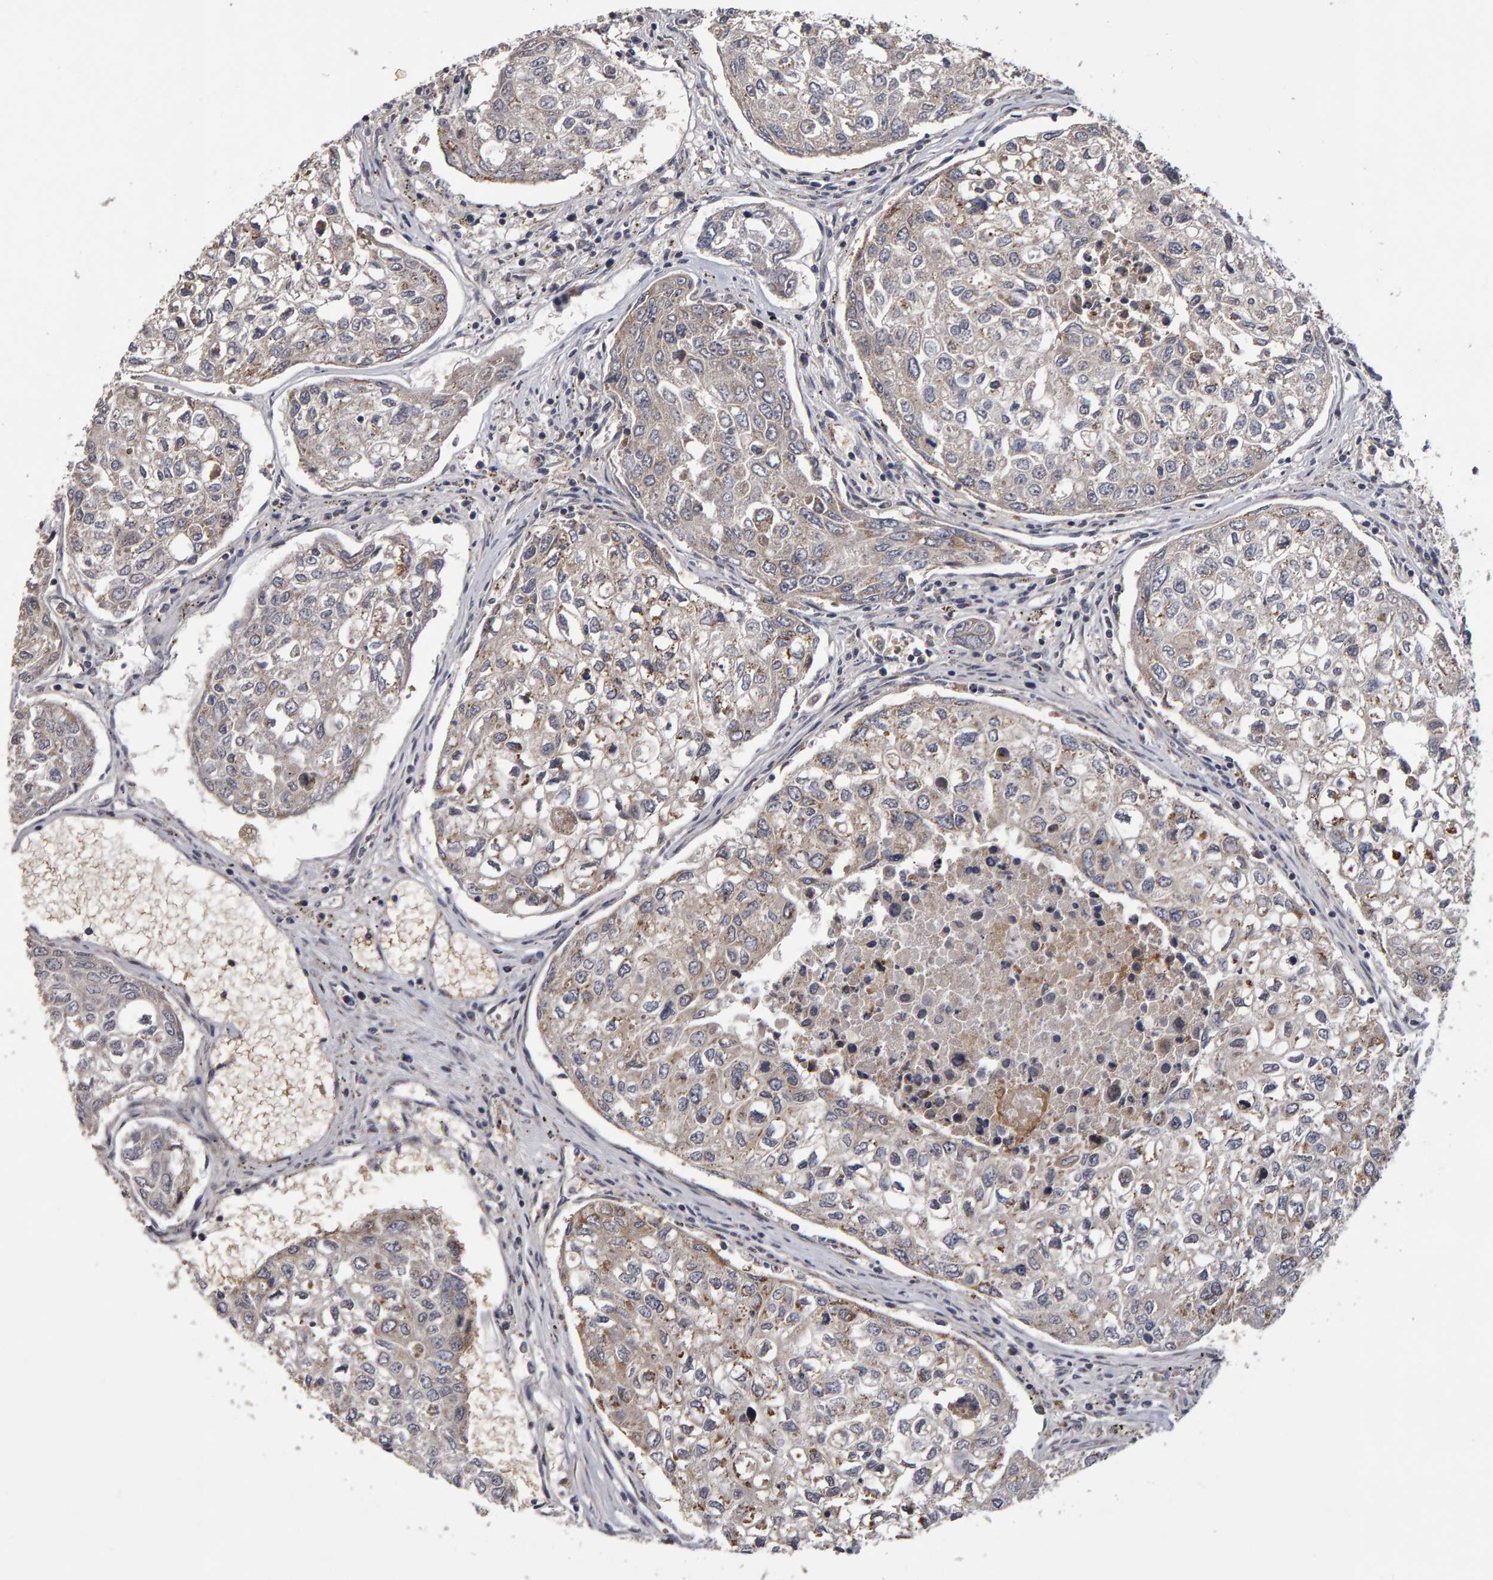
{"staining": {"intensity": "weak", "quantity": "25%-75%", "location": "cytoplasmic/membranous"}, "tissue": "urothelial cancer", "cell_type": "Tumor cells", "image_type": "cancer", "snomed": [{"axis": "morphology", "description": "Urothelial carcinoma, High grade"}, {"axis": "topography", "description": "Lymph node"}, {"axis": "topography", "description": "Urinary bladder"}], "caption": "A high-resolution histopathology image shows IHC staining of high-grade urothelial carcinoma, which demonstrates weak cytoplasmic/membranous expression in about 25%-75% of tumor cells.", "gene": "CANT1", "patient": {"sex": "male", "age": 51}}